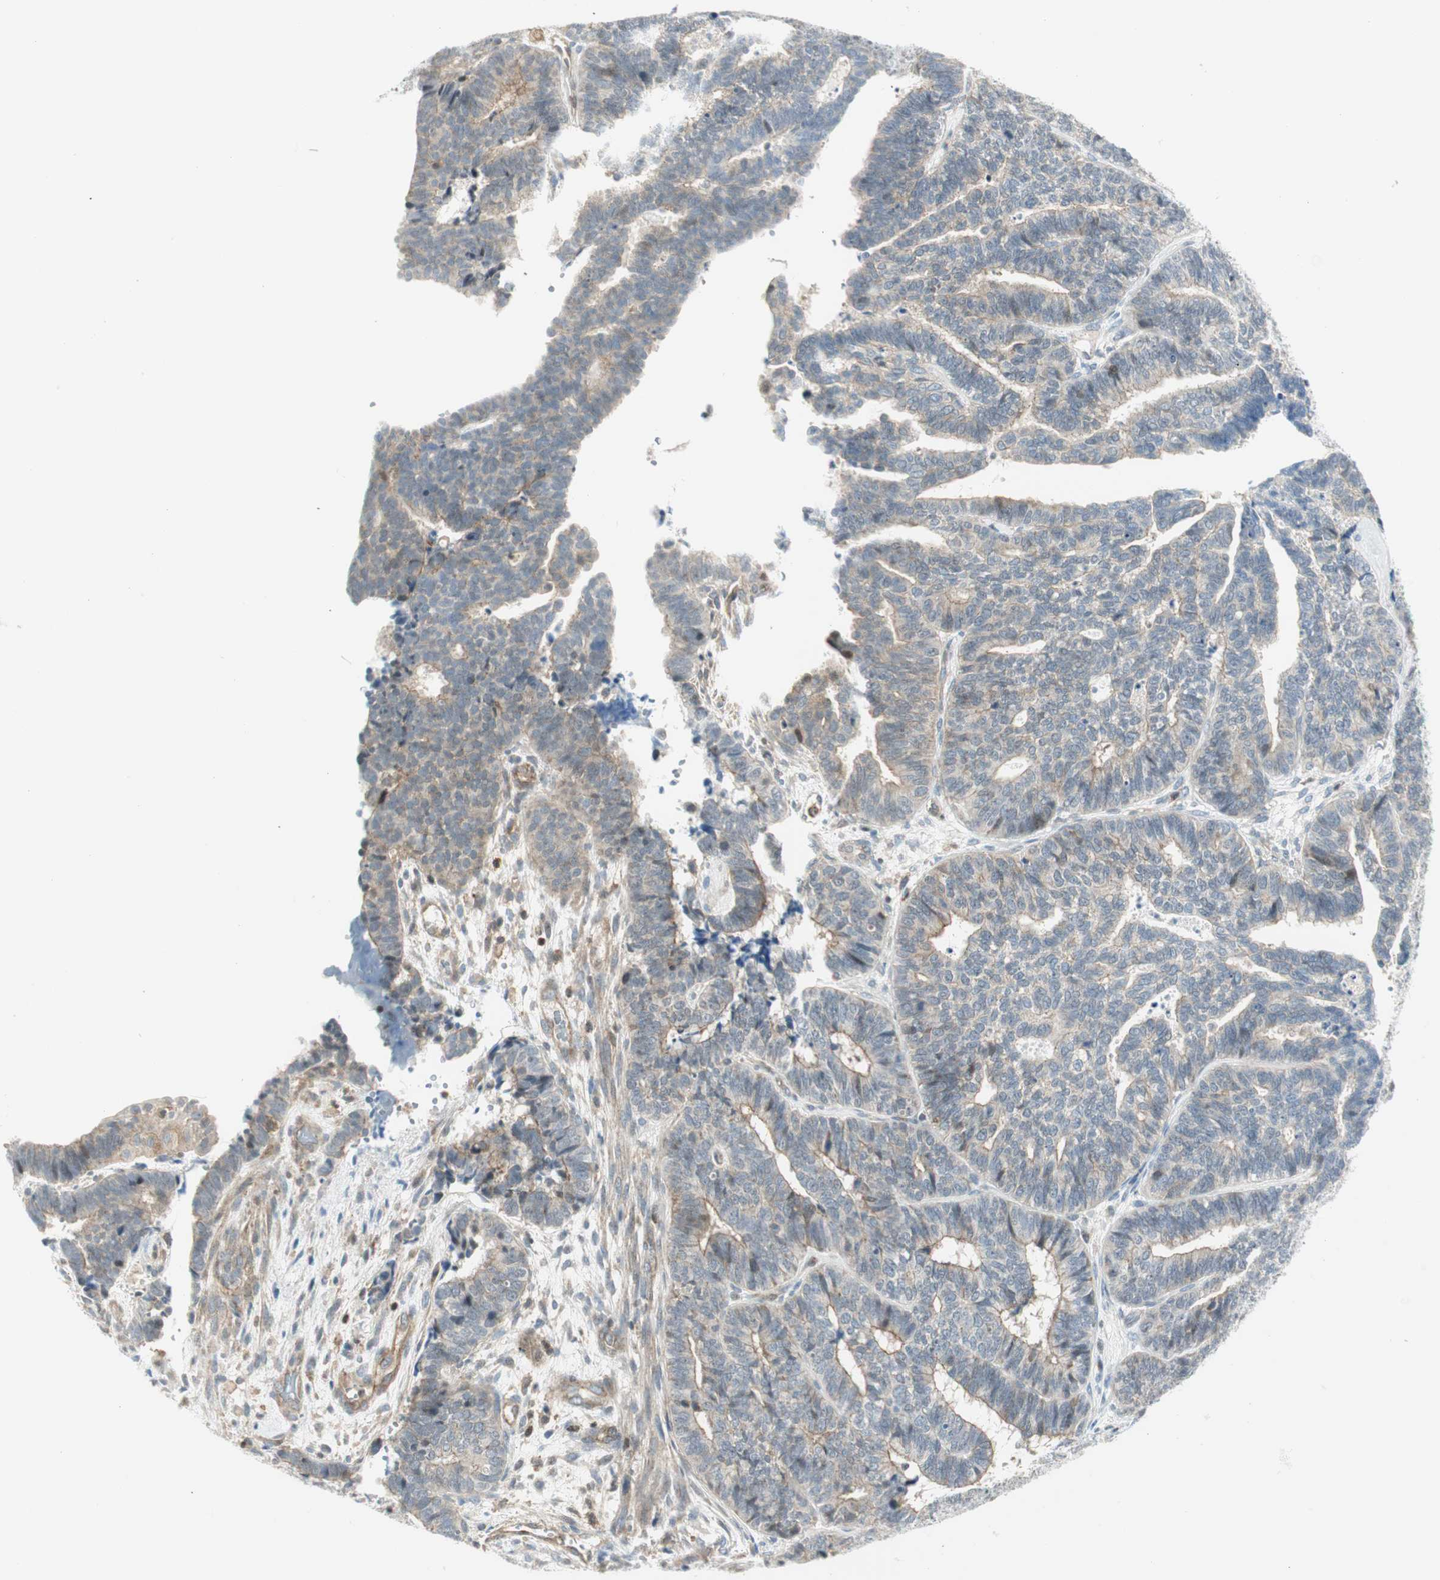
{"staining": {"intensity": "negative", "quantity": "none", "location": "none"}, "tissue": "endometrial cancer", "cell_type": "Tumor cells", "image_type": "cancer", "snomed": [{"axis": "morphology", "description": "Adenocarcinoma, NOS"}, {"axis": "topography", "description": "Endometrium"}], "caption": "A high-resolution image shows immunohistochemistry staining of endometrial cancer (adenocarcinoma), which displays no significant expression in tumor cells.", "gene": "PPP1CA", "patient": {"sex": "female", "age": 70}}